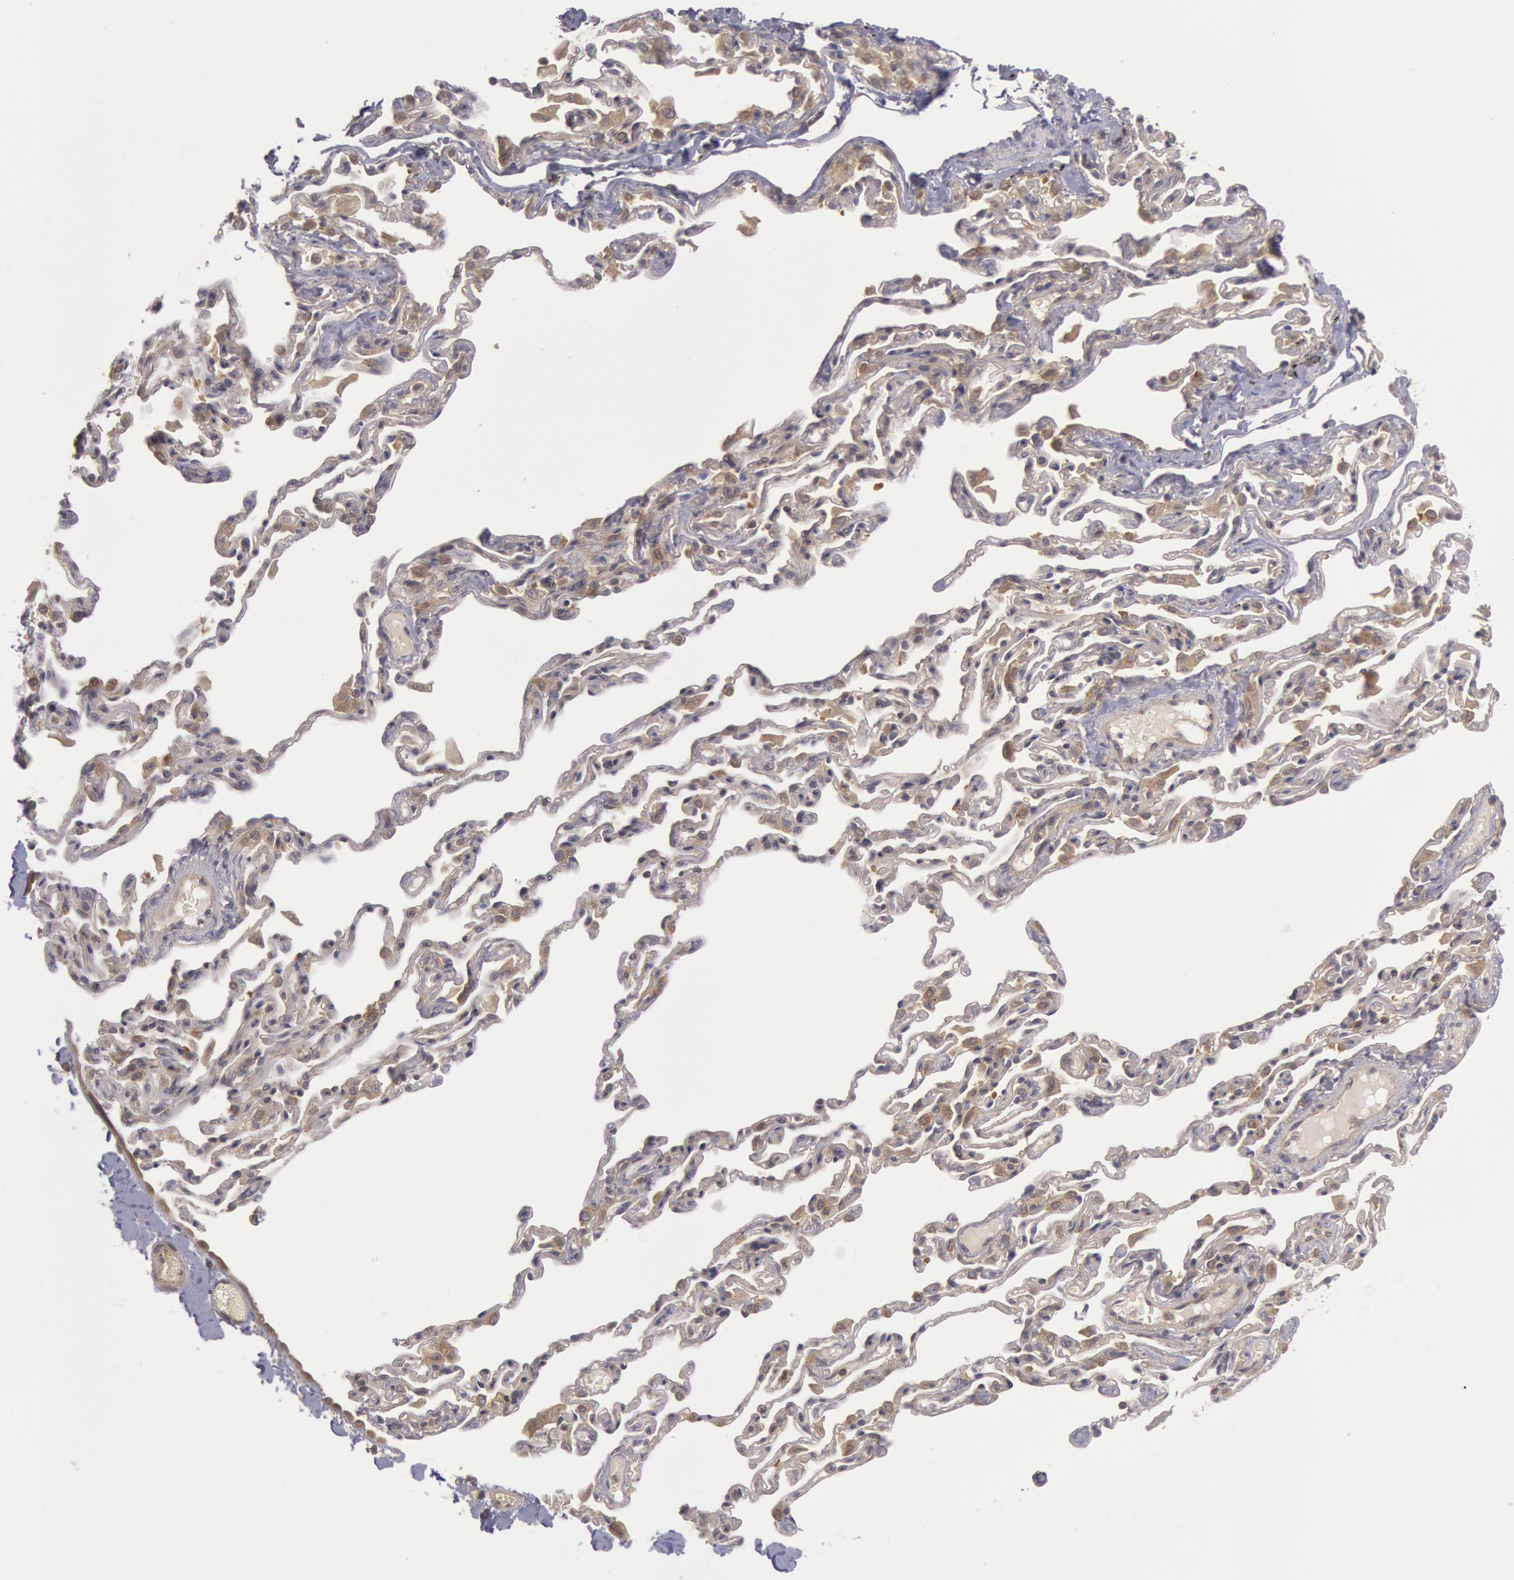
{"staining": {"intensity": "moderate", "quantity": ">75%", "location": "cytoplasmic/membranous"}, "tissue": "bronchus", "cell_type": "Respiratory epithelial cells", "image_type": "normal", "snomed": [{"axis": "morphology", "description": "Normal tissue, NOS"}, {"axis": "topography", "description": "Cartilage tissue"}, {"axis": "topography", "description": "Bronchus"}, {"axis": "topography", "description": "Lung"}], "caption": "Immunohistochemistry (IHC) of unremarkable bronchus exhibits medium levels of moderate cytoplasmic/membranous positivity in about >75% of respiratory epithelial cells.", "gene": "BRAF", "patient": {"sex": "male", "age": 64}}